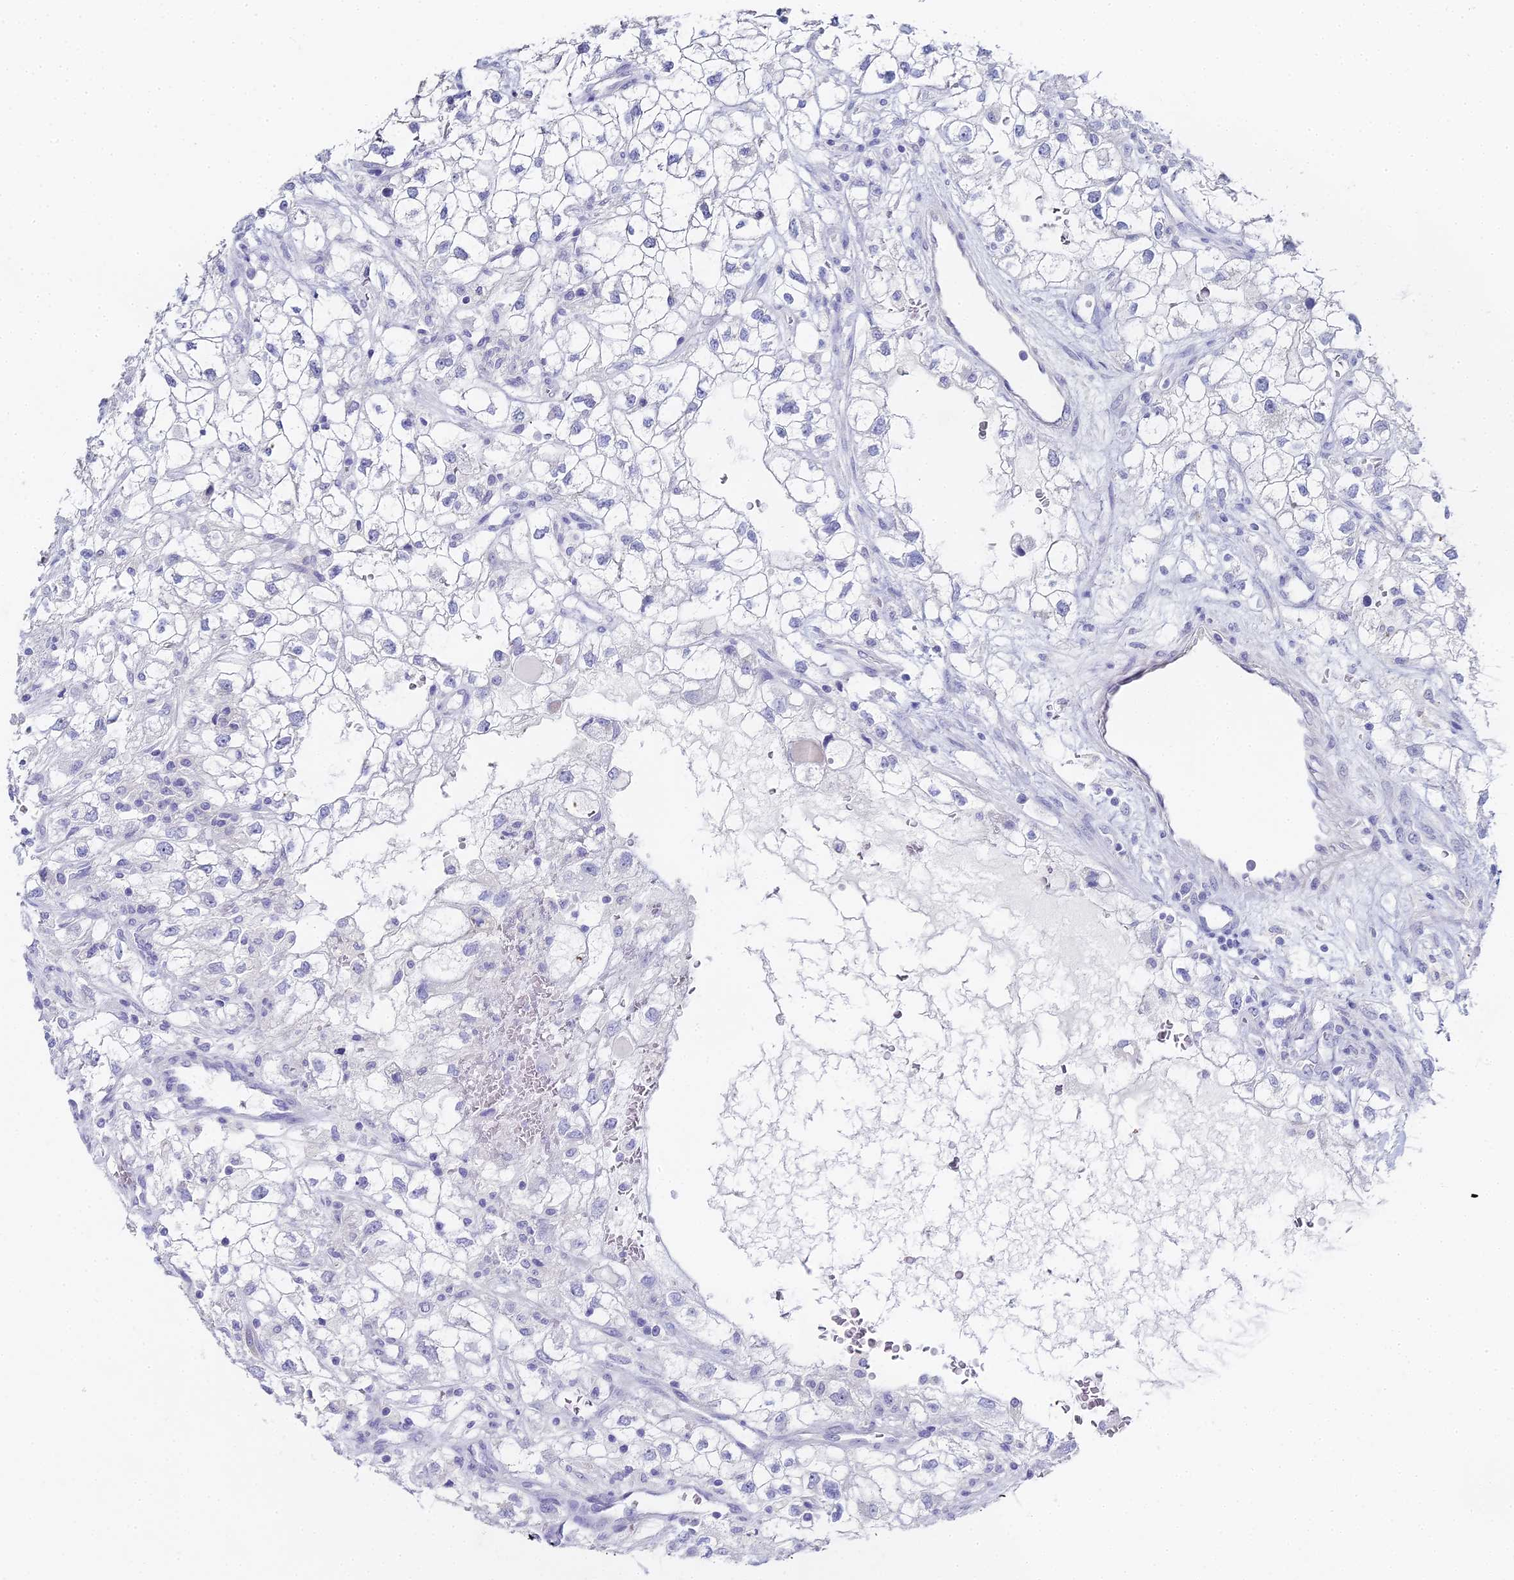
{"staining": {"intensity": "negative", "quantity": "none", "location": "none"}, "tissue": "renal cancer", "cell_type": "Tumor cells", "image_type": "cancer", "snomed": [{"axis": "morphology", "description": "Adenocarcinoma, NOS"}, {"axis": "topography", "description": "Kidney"}], "caption": "Human adenocarcinoma (renal) stained for a protein using immunohistochemistry (IHC) displays no expression in tumor cells.", "gene": "ALPP", "patient": {"sex": "male", "age": 59}}